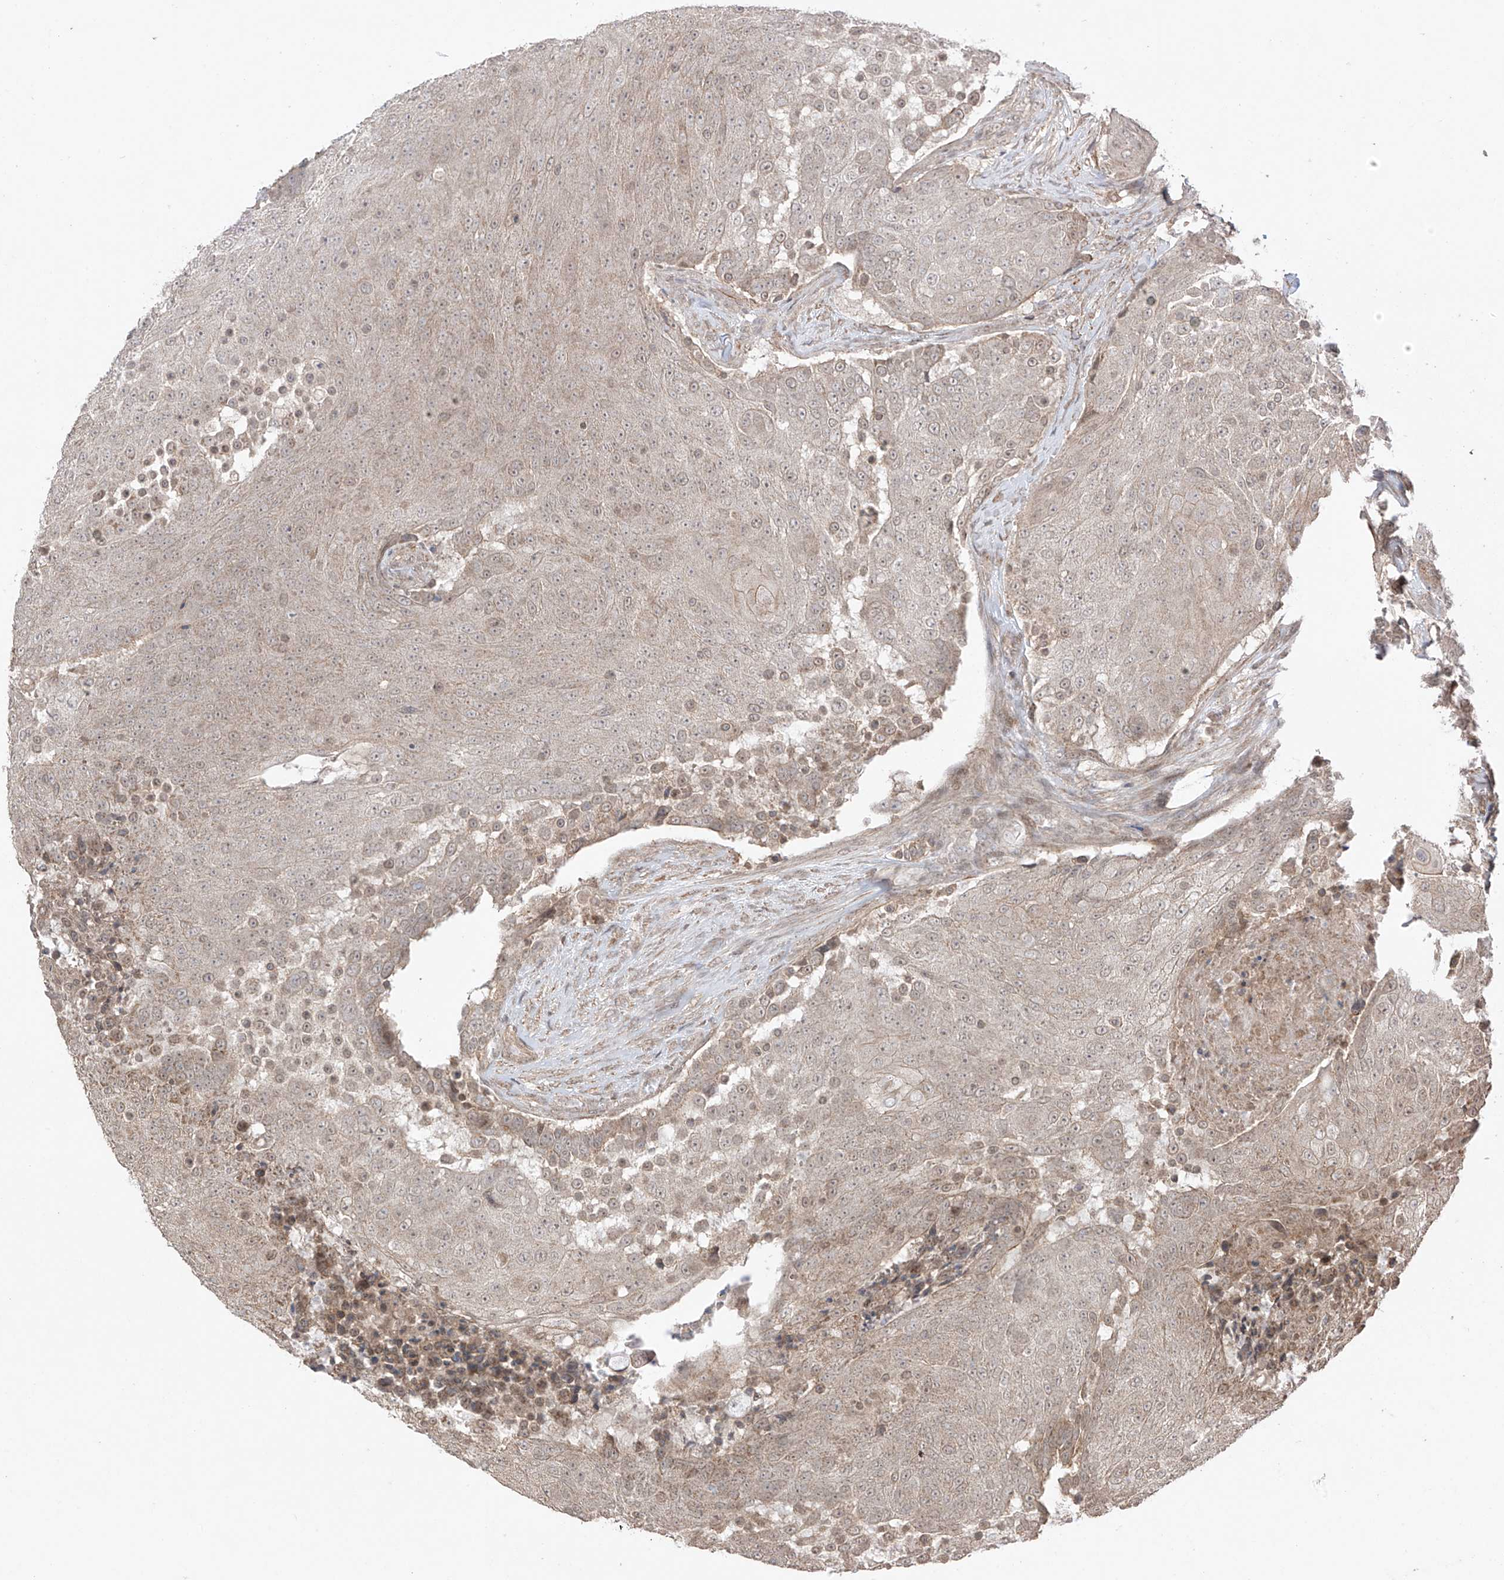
{"staining": {"intensity": "weak", "quantity": "<25%", "location": "cytoplasmic/membranous"}, "tissue": "urothelial cancer", "cell_type": "Tumor cells", "image_type": "cancer", "snomed": [{"axis": "morphology", "description": "Urothelial carcinoma, High grade"}, {"axis": "topography", "description": "Urinary bladder"}], "caption": "IHC micrograph of neoplastic tissue: high-grade urothelial carcinoma stained with DAB (3,3'-diaminobenzidine) demonstrates no significant protein expression in tumor cells. The staining is performed using DAB (3,3'-diaminobenzidine) brown chromogen with nuclei counter-stained in using hematoxylin.", "gene": "ABCD1", "patient": {"sex": "female", "age": 63}}